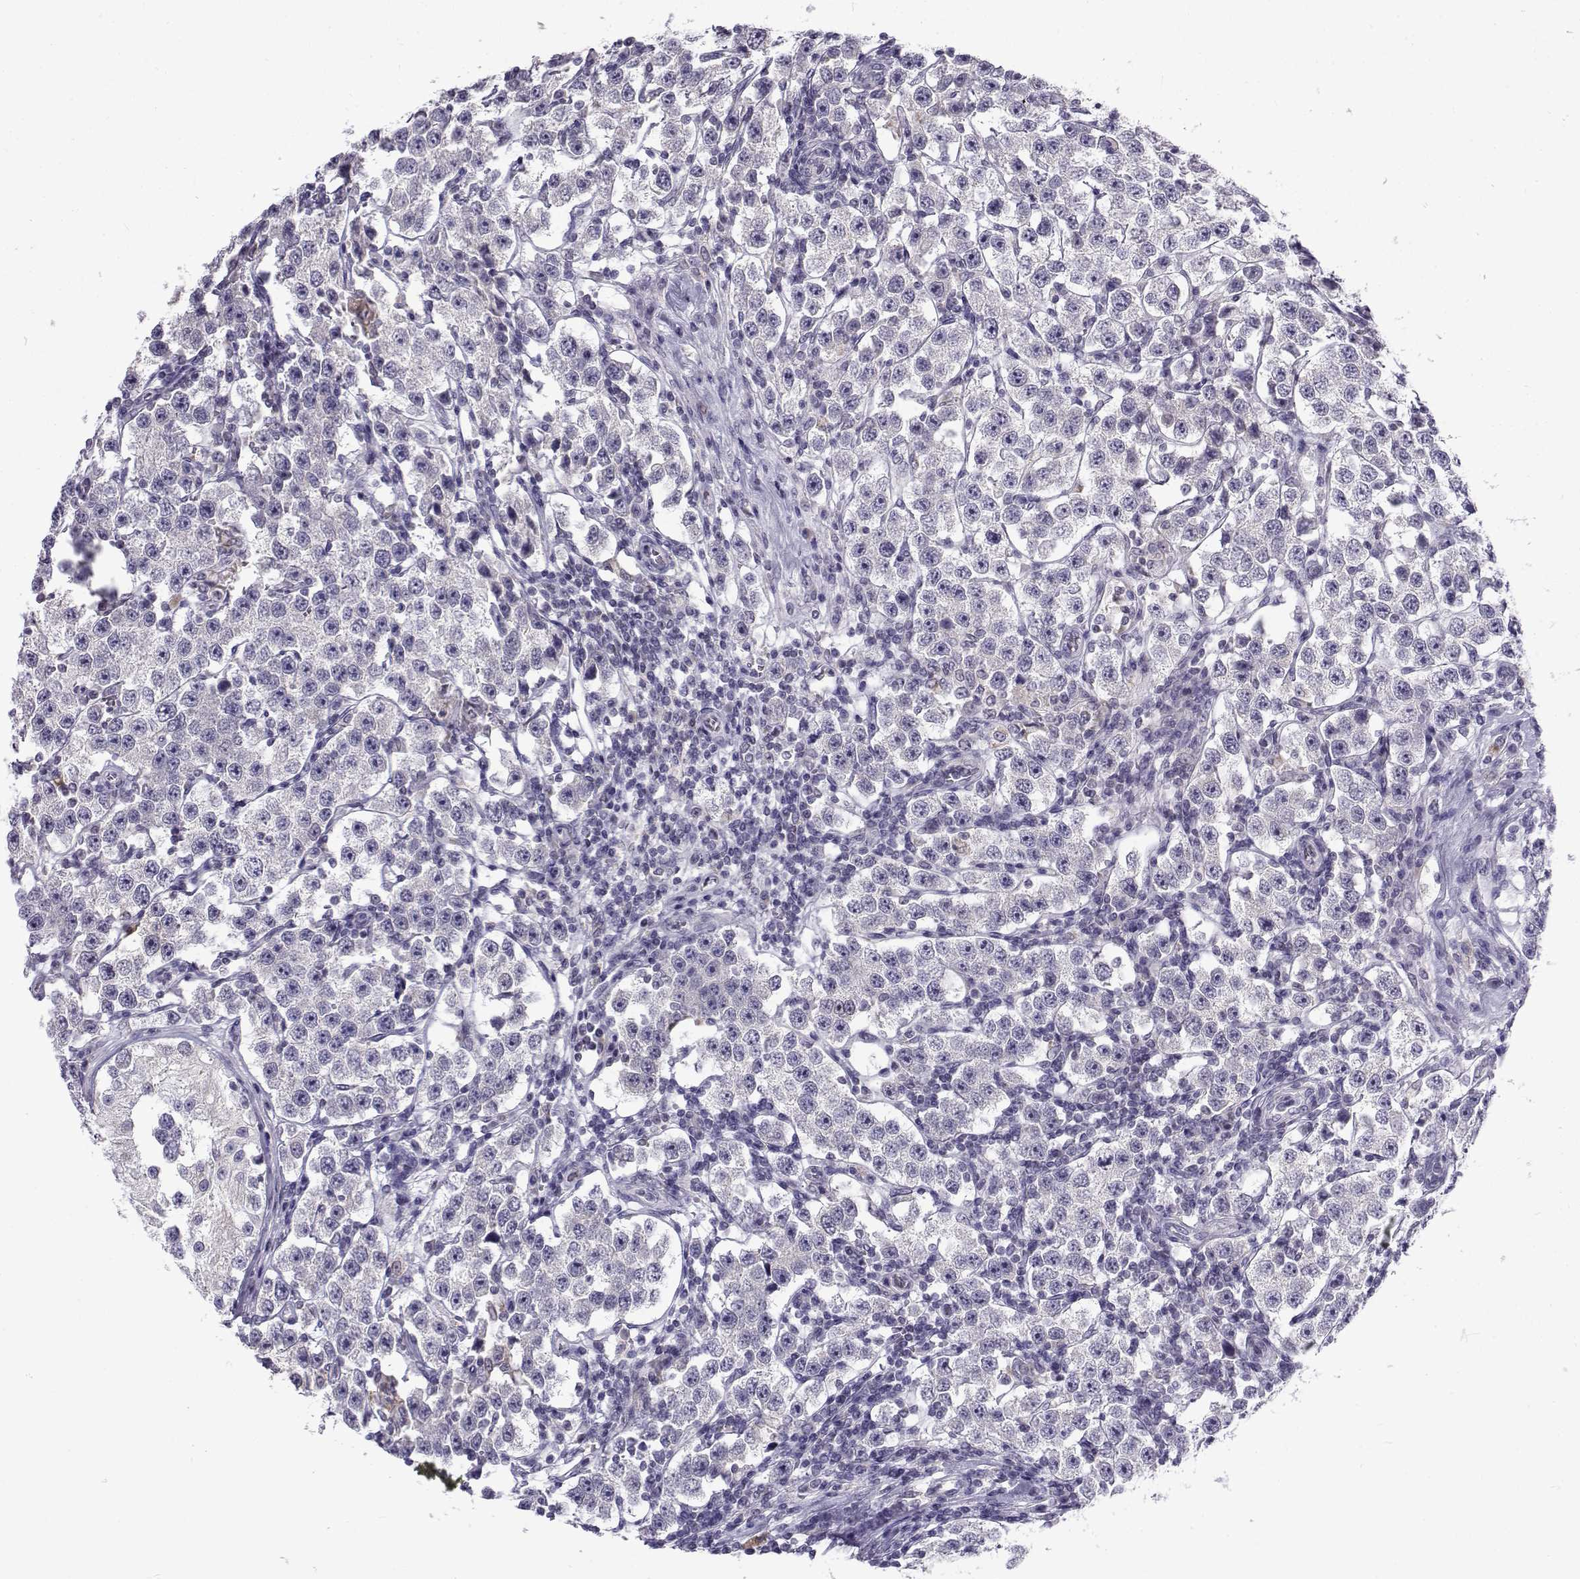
{"staining": {"intensity": "negative", "quantity": "none", "location": "none"}, "tissue": "testis cancer", "cell_type": "Tumor cells", "image_type": "cancer", "snomed": [{"axis": "morphology", "description": "Seminoma, NOS"}, {"axis": "topography", "description": "Testis"}], "caption": "DAB immunohistochemical staining of testis cancer demonstrates no significant staining in tumor cells.", "gene": "FAM166A", "patient": {"sex": "male", "age": 37}}